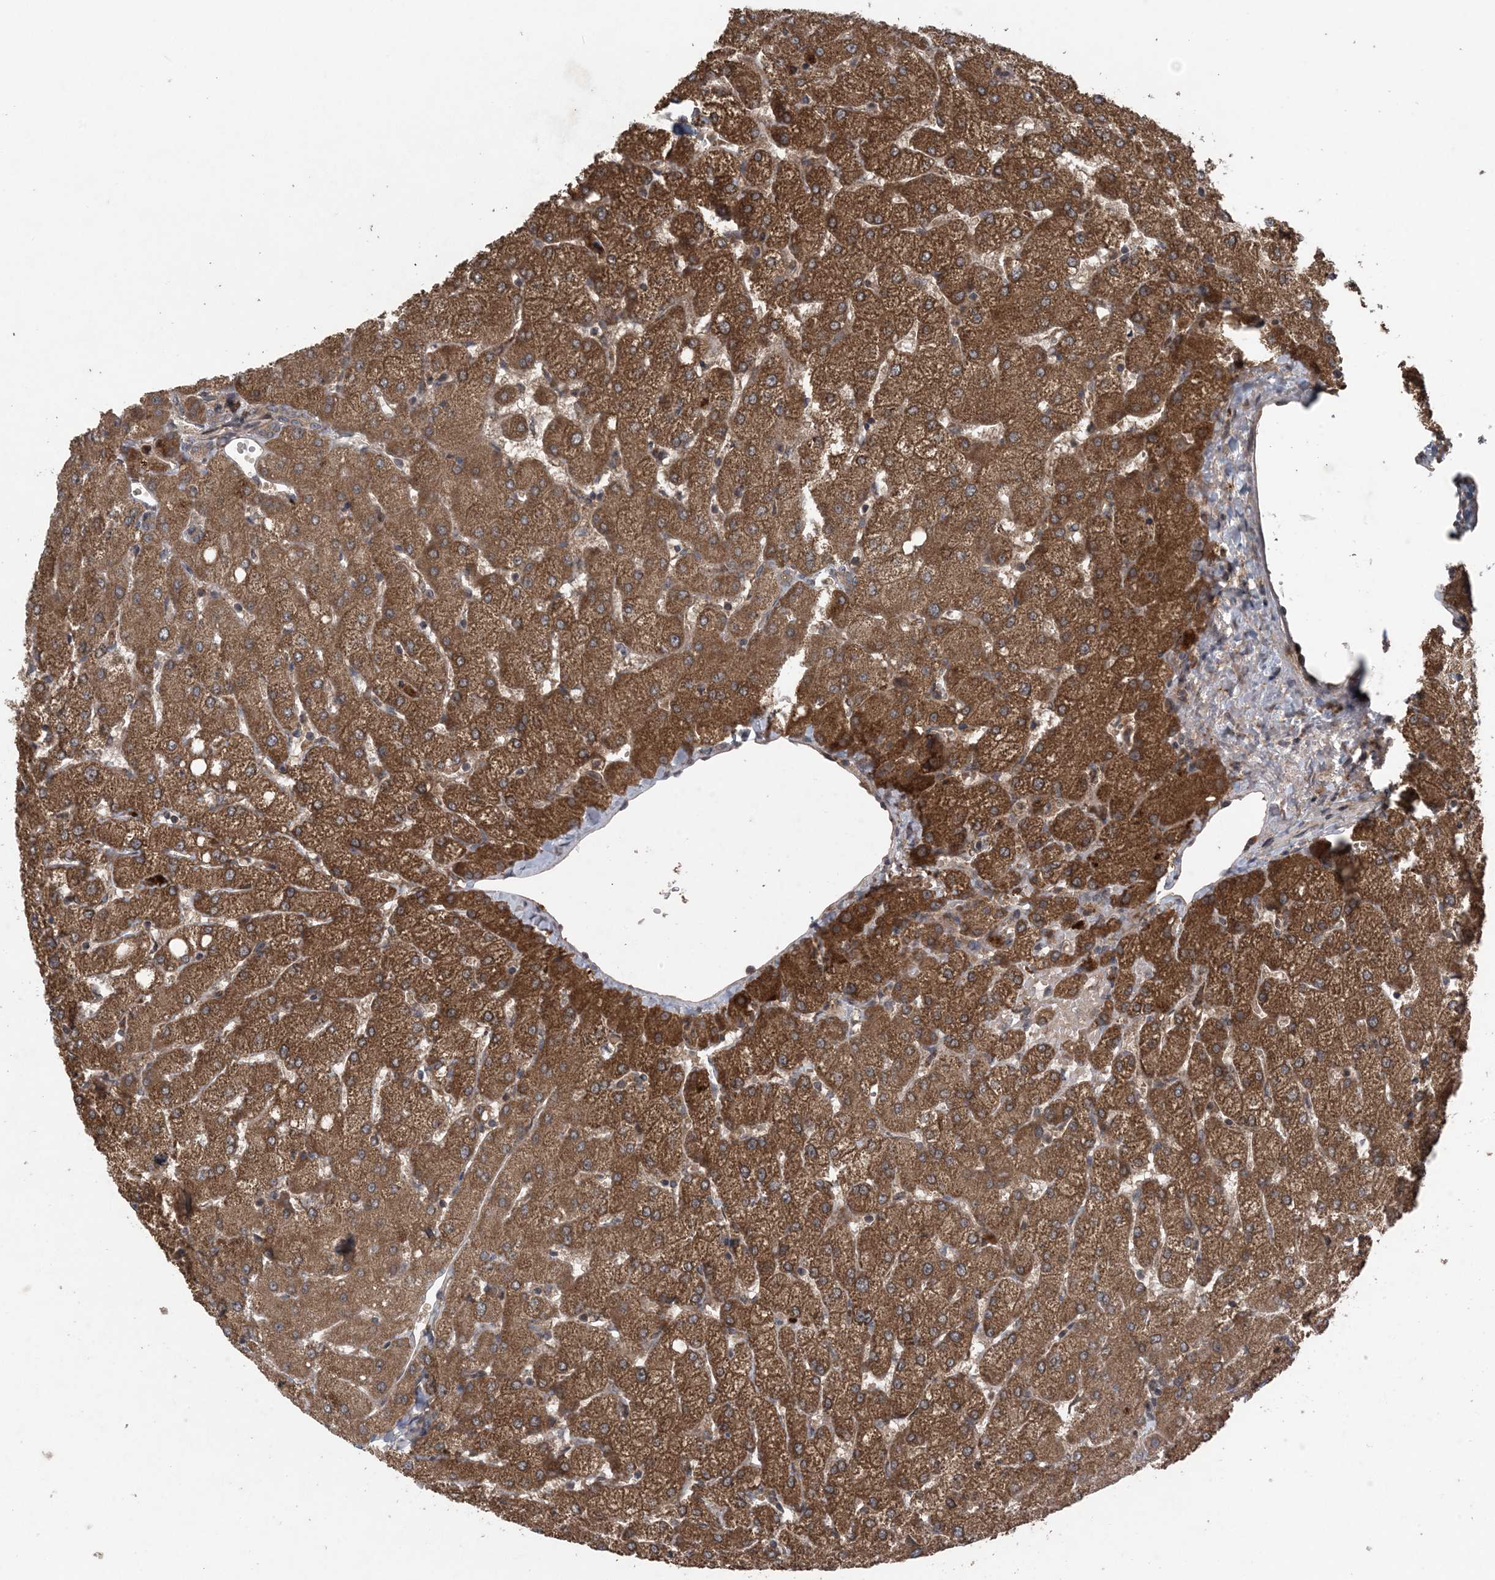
{"staining": {"intensity": "negative", "quantity": "none", "location": "none"}, "tissue": "liver", "cell_type": "Cholangiocytes", "image_type": "normal", "snomed": [{"axis": "morphology", "description": "Normal tissue, NOS"}, {"axis": "topography", "description": "Liver"}], "caption": "Cholangiocytes are negative for brown protein staining in normal liver. (IHC, brightfield microscopy, high magnification).", "gene": "MYO9B", "patient": {"sex": "female", "age": 54}}